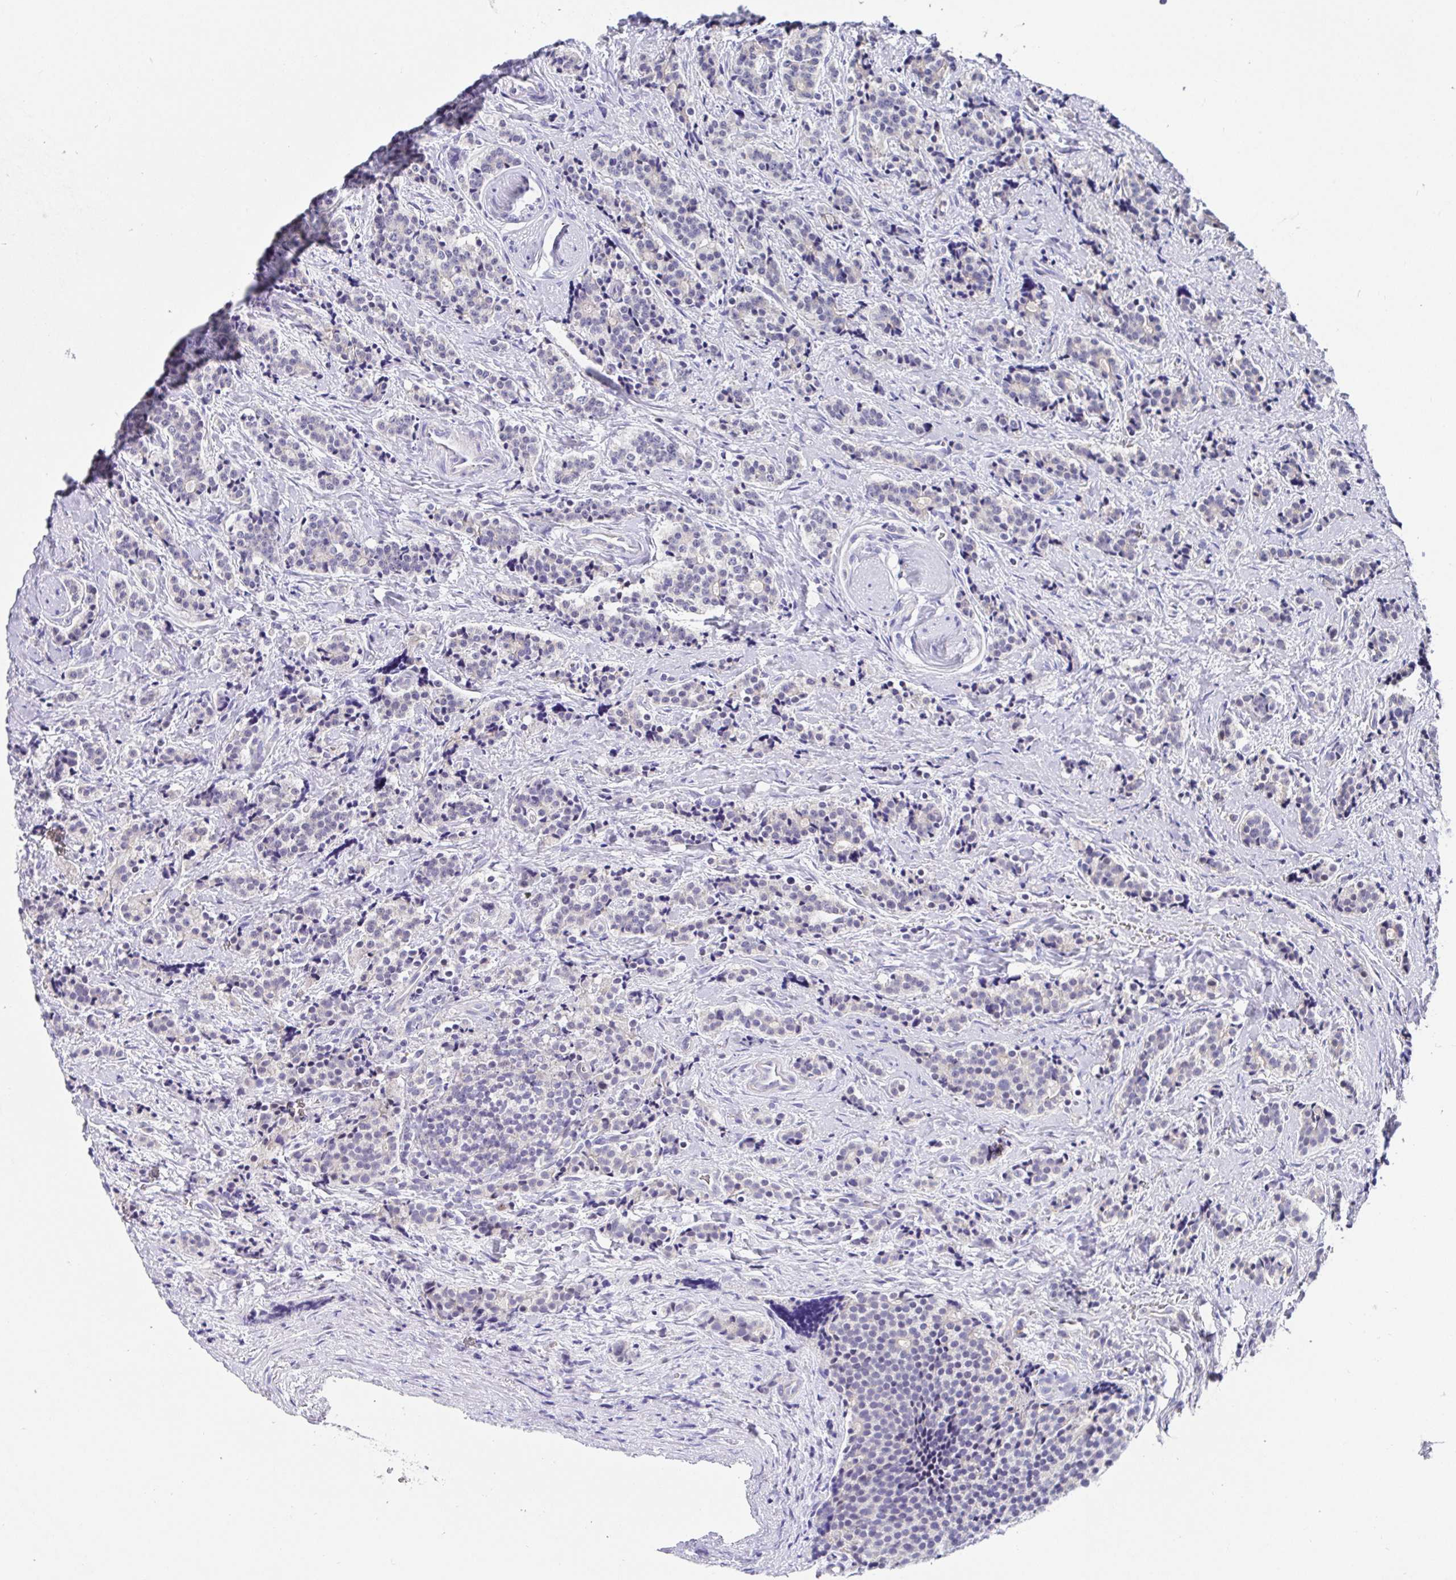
{"staining": {"intensity": "negative", "quantity": "none", "location": "none"}, "tissue": "carcinoid", "cell_type": "Tumor cells", "image_type": "cancer", "snomed": [{"axis": "morphology", "description": "Carcinoid, malignant, NOS"}, {"axis": "topography", "description": "Small intestine"}], "caption": "DAB (3,3'-diaminobenzidine) immunohistochemical staining of carcinoid (malignant) demonstrates no significant staining in tumor cells.", "gene": "TIMELESS", "patient": {"sex": "female", "age": 73}}